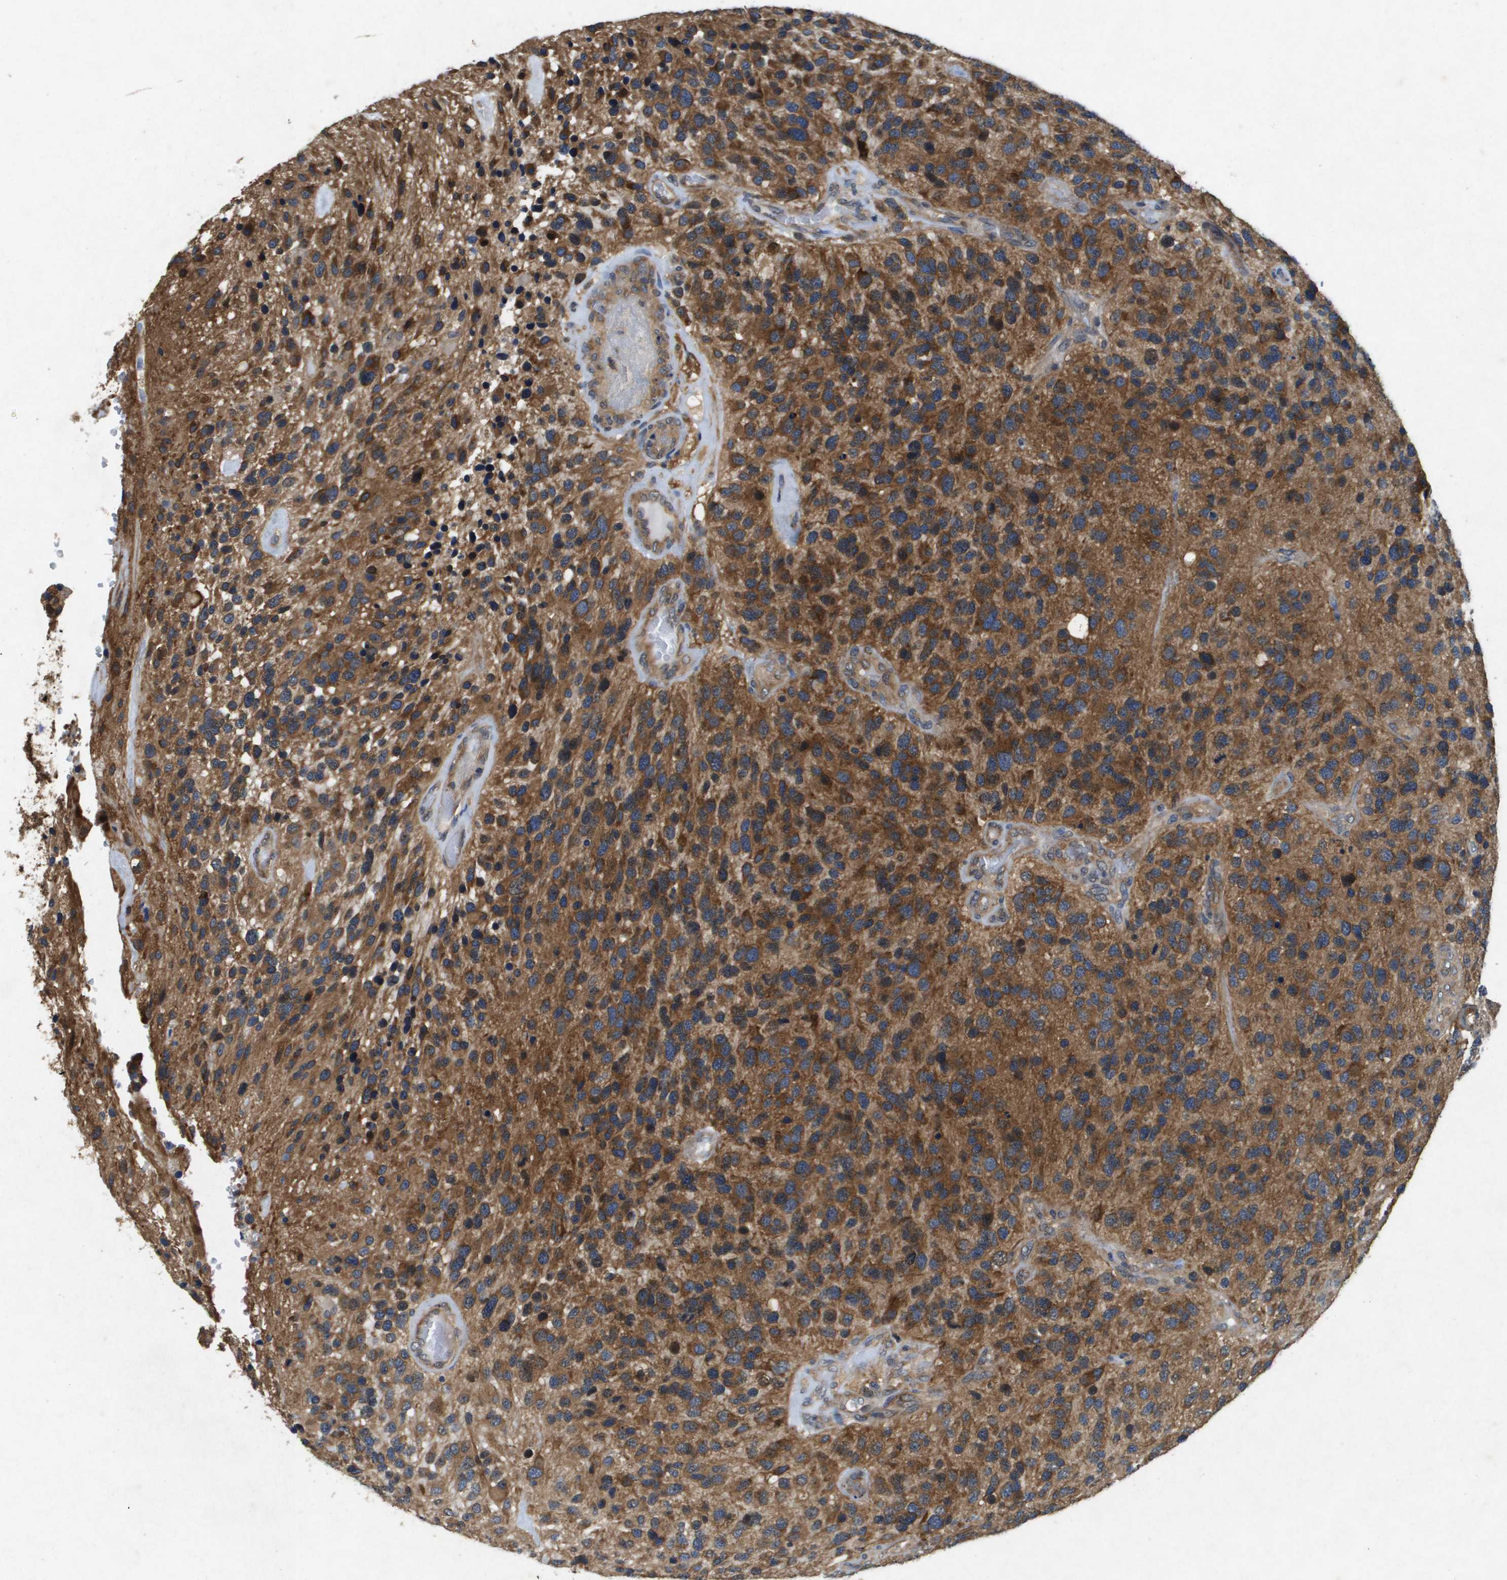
{"staining": {"intensity": "moderate", "quantity": ">75%", "location": "cytoplasmic/membranous"}, "tissue": "glioma", "cell_type": "Tumor cells", "image_type": "cancer", "snomed": [{"axis": "morphology", "description": "Glioma, malignant, High grade"}, {"axis": "topography", "description": "Brain"}], "caption": "Immunohistochemical staining of malignant glioma (high-grade) shows medium levels of moderate cytoplasmic/membranous positivity in approximately >75% of tumor cells.", "gene": "PTPRT", "patient": {"sex": "female", "age": 58}}